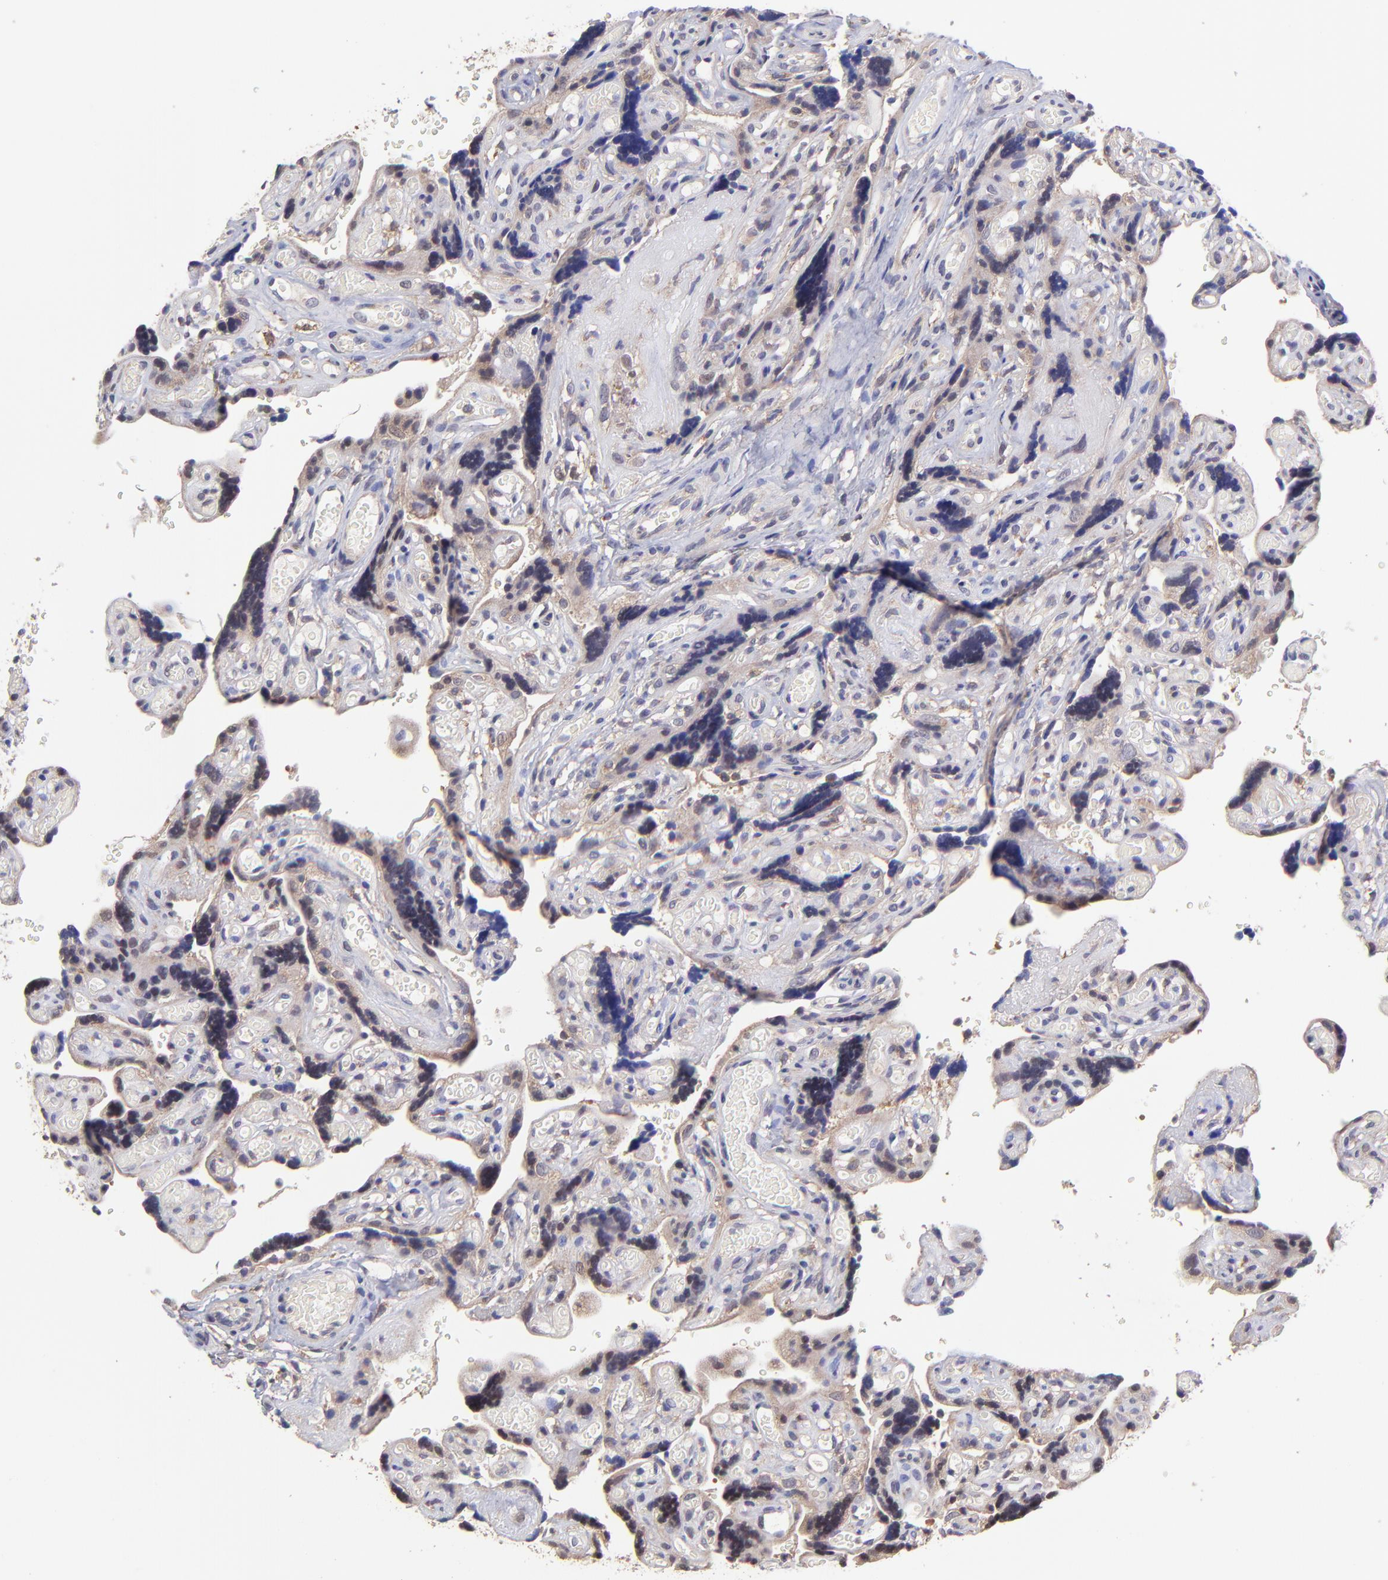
{"staining": {"intensity": "moderate", "quantity": ">75%", "location": "cytoplasmic/membranous"}, "tissue": "placenta", "cell_type": "Decidual cells", "image_type": "normal", "snomed": [{"axis": "morphology", "description": "Normal tissue, NOS"}, {"axis": "topography", "description": "Placenta"}], "caption": "Immunohistochemical staining of benign placenta exhibits medium levels of moderate cytoplasmic/membranous staining in approximately >75% of decidual cells. Nuclei are stained in blue.", "gene": "NSF", "patient": {"sex": "female", "age": 30}}